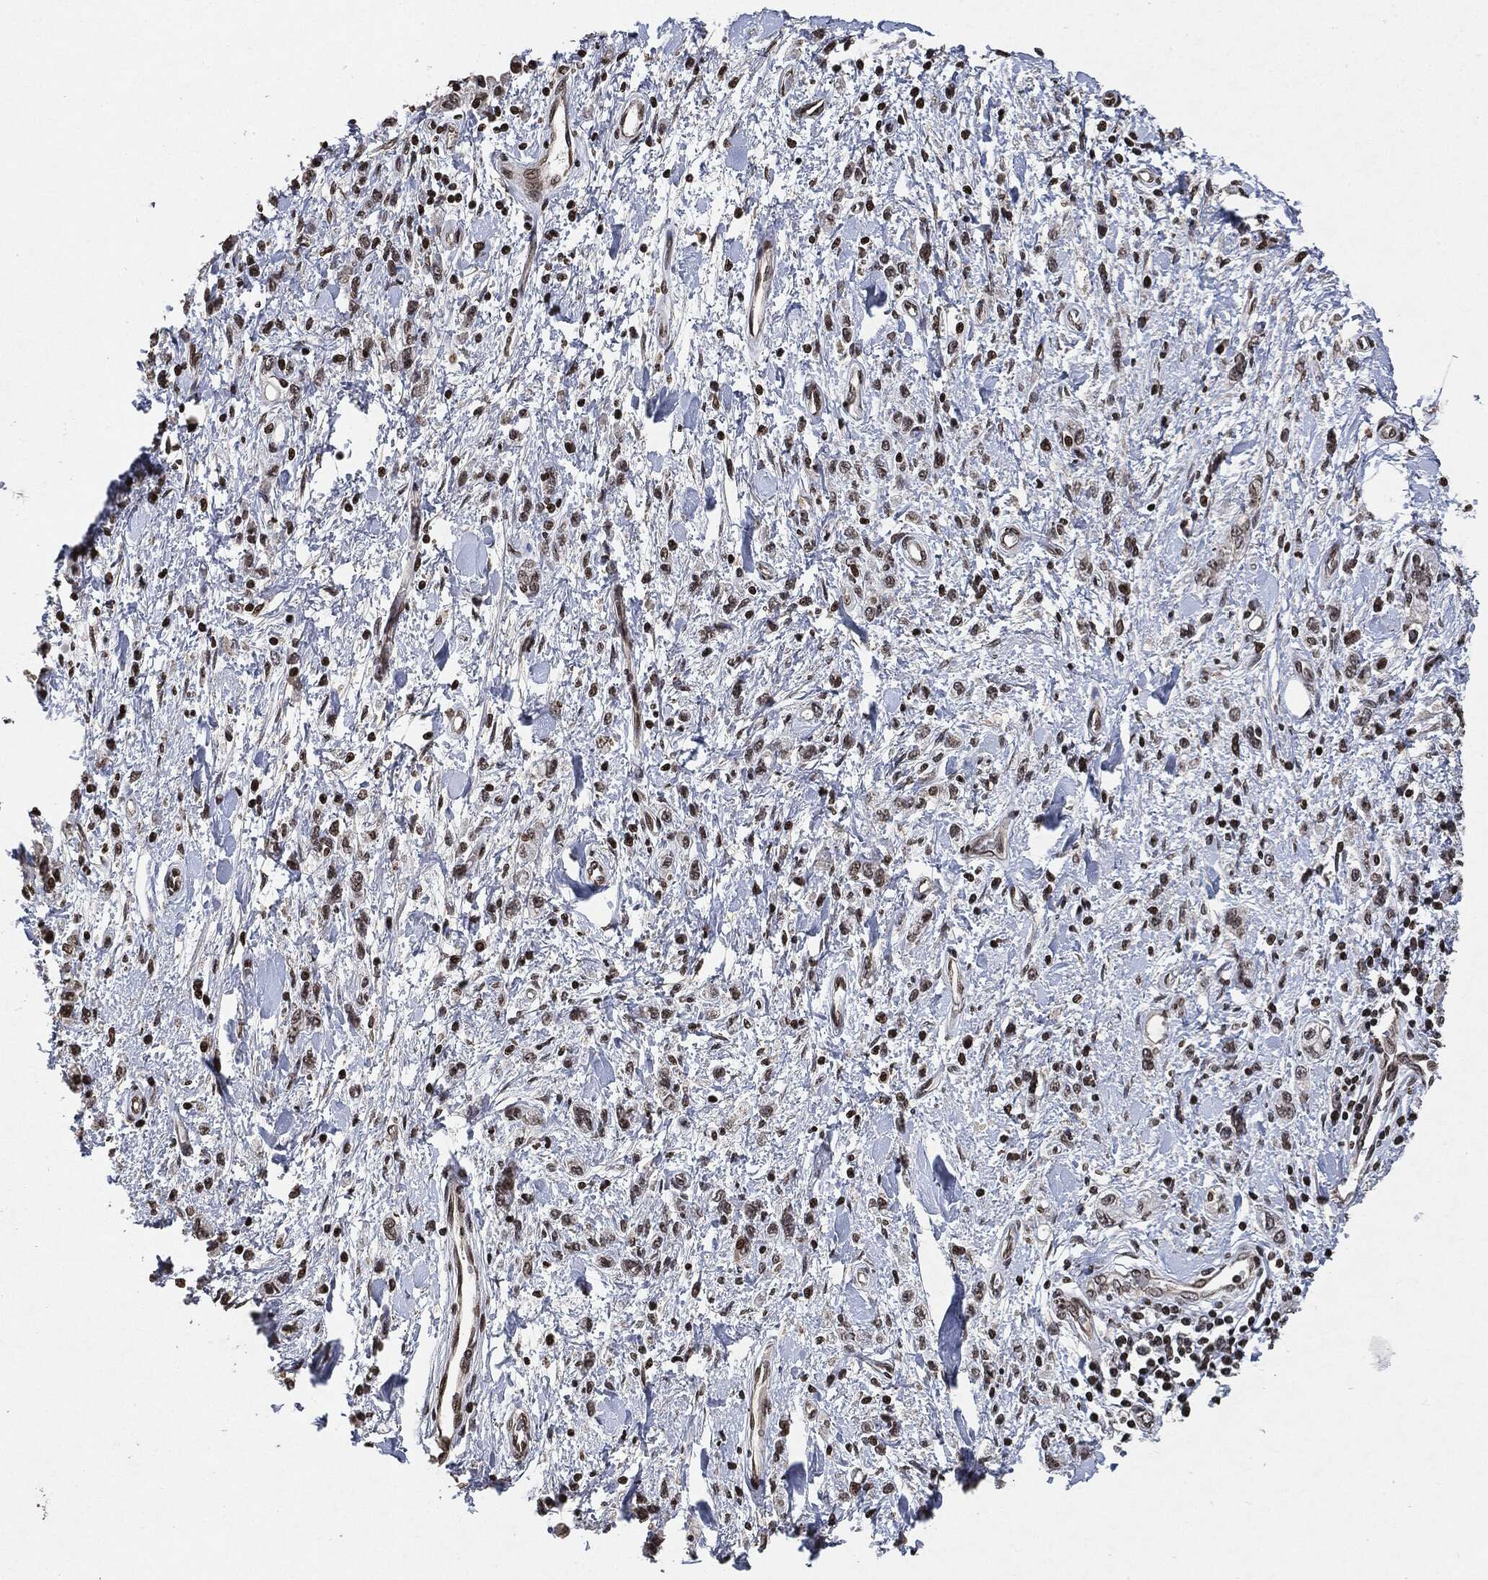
{"staining": {"intensity": "negative", "quantity": "none", "location": "none"}, "tissue": "stomach cancer", "cell_type": "Tumor cells", "image_type": "cancer", "snomed": [{"axis": "morphology", "description": "Adenocarcinoma, NOS"}, {"axis": "topography", "description": "Stomach"}], "caption": "Tumor cells show no significant protein expression in stomach cancer (adenocarcinoma).", "gene": "JUN", "patient": {"sex": "male", "age": 77}}